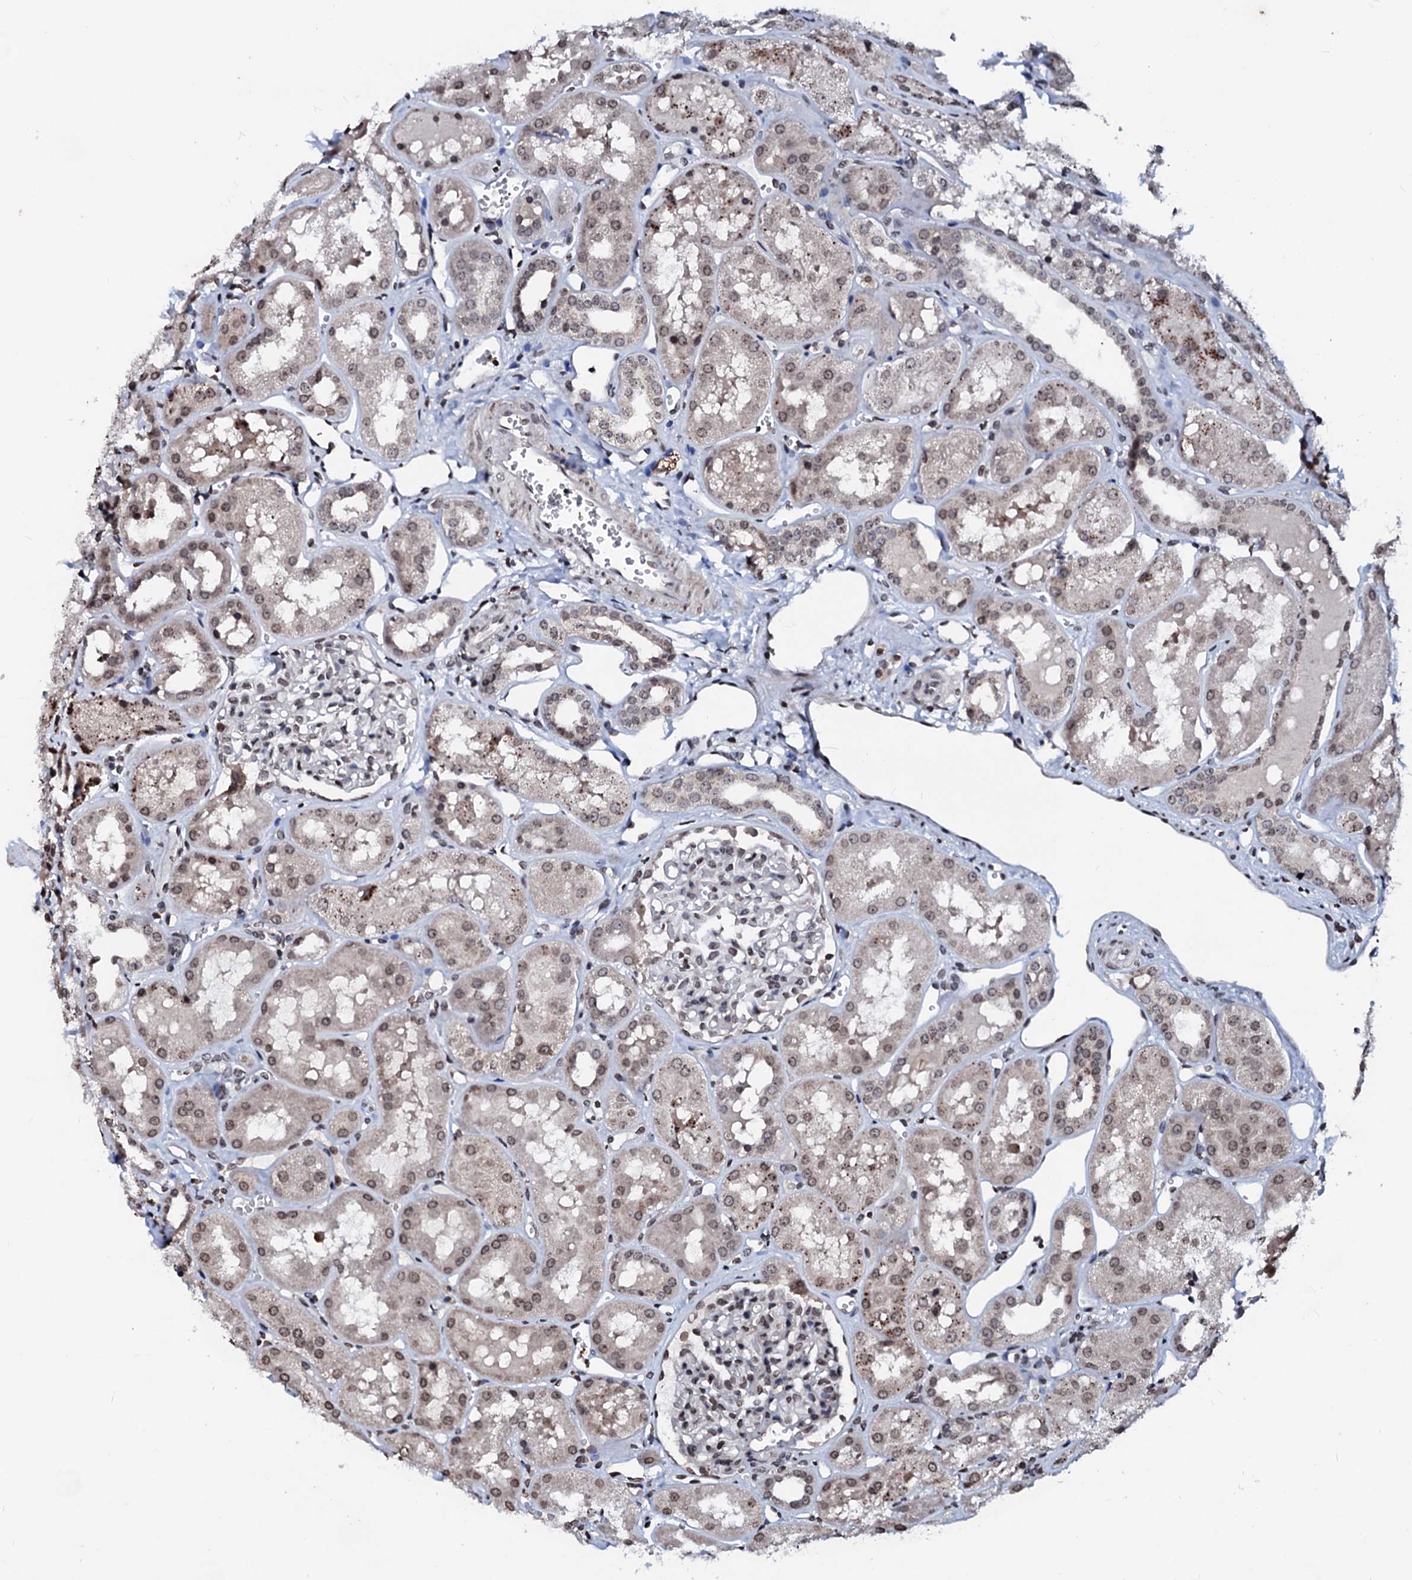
{"staining": {"intensity": "weak", "quantity": "25%-75%", "location": "nuclear"}, "tissue": "kidney", "cell_type": "Cells in glomeruli", "image_type": "normal", "snomed": [{"axis": "morphology", "description": "Normal tissue, NOS"}, {"axis": "topography", "description": "Kidney"}], "caption": "Immunohistochemistry (IHC) image of benign kidney: kidney stained using immunohistochemistry exhibits low levels of weak protein expression localized specifically in the nuclear of cells in glomeruli, appearing as a nuclear brown color.", "gene": "LSM11", "patient": {"sex": "male", "age": 16}}